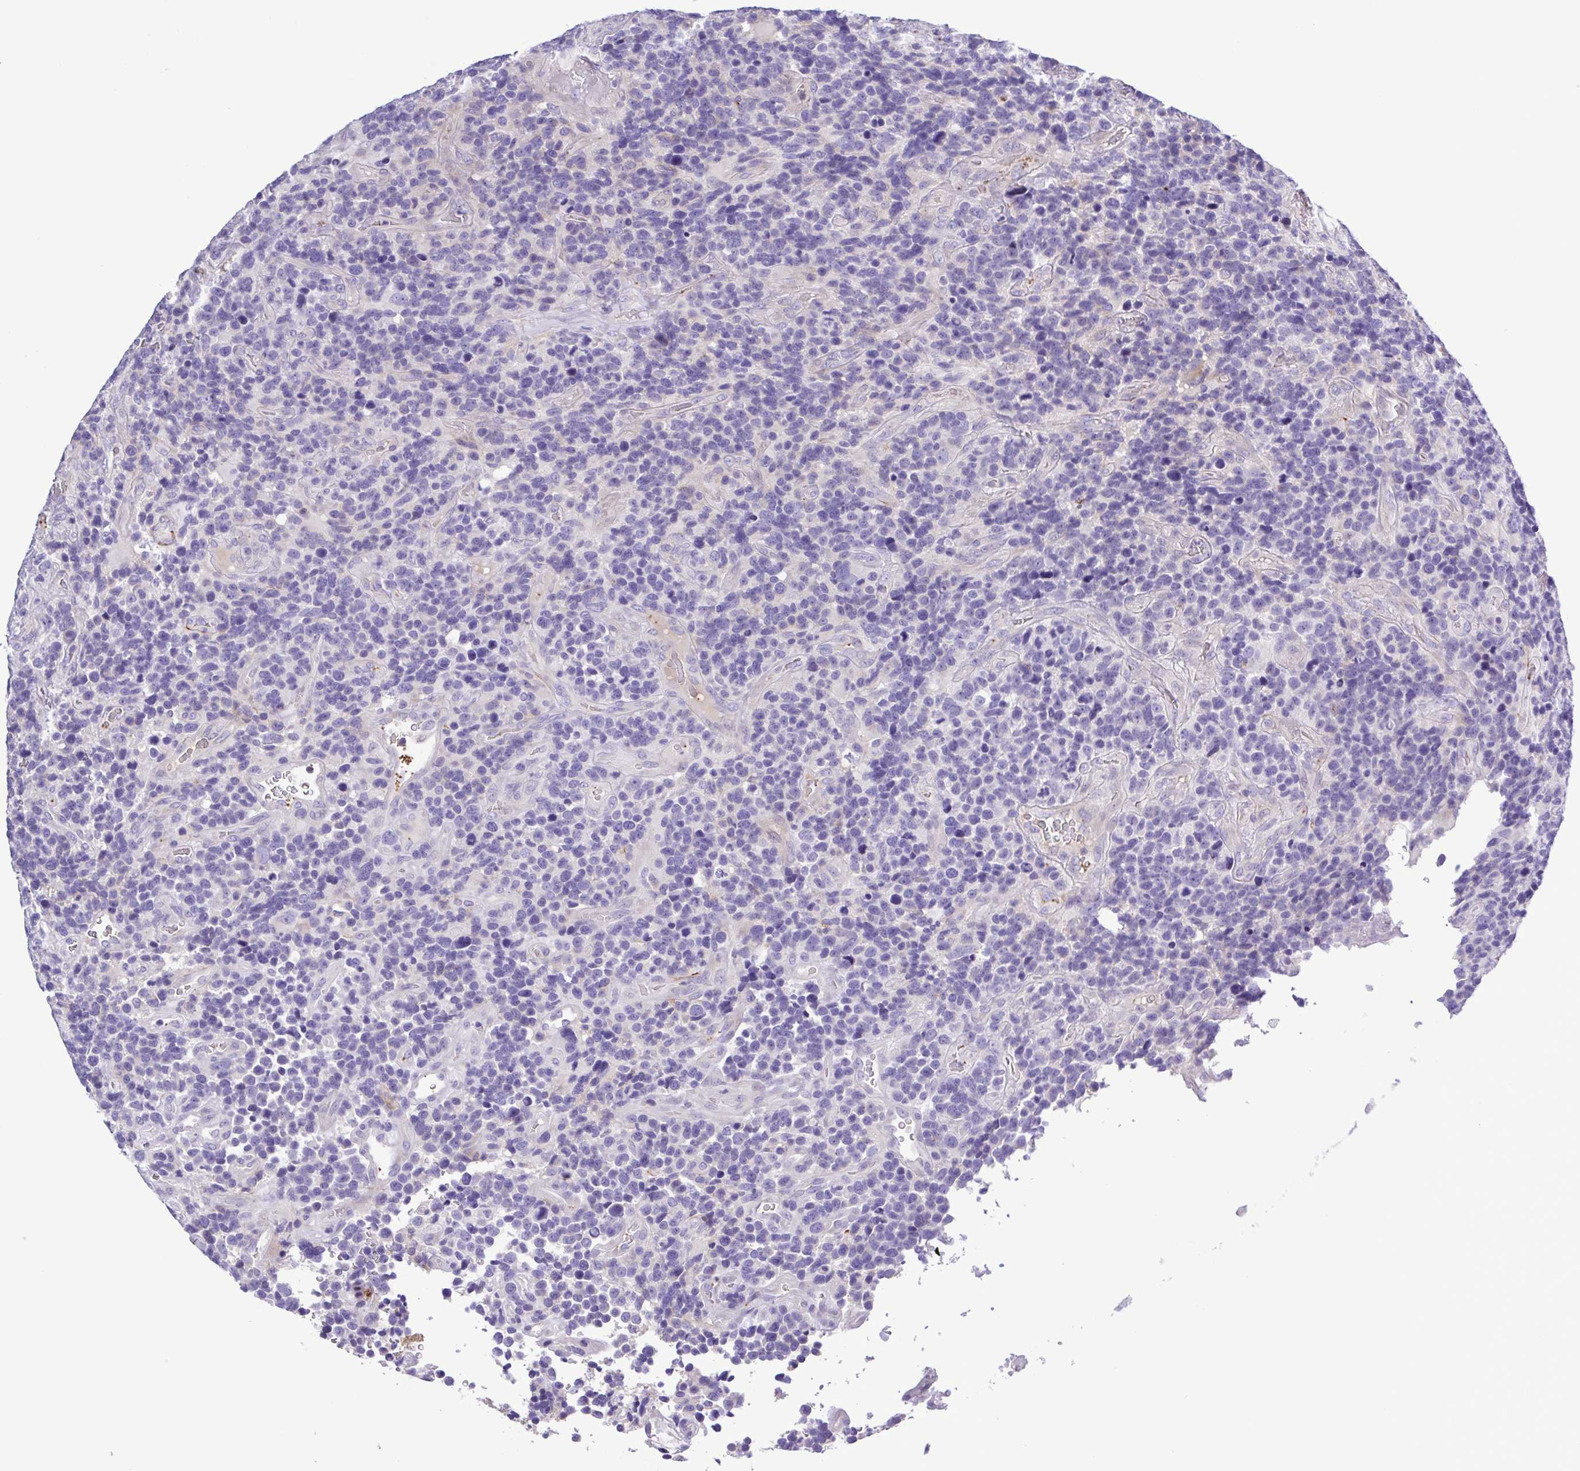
{"staining": {"intensity": "negative", "quantity": "none", "location": "none"}, "tissue": "glioma", "cell_type": "Tumor cells", "image_type": "cancer", "snomed": [{"axis": "morphology", "description": "Glioma, malignant, High grade"}, {"axis": "topography", "description": "Brain"}], "caption": "This micrograph is of malignant high-grade glioma stained with IHC to label a protein in brown with the nuclei are counter-stained blue. There is no staining in tumor cells. Nuclei are stained in blue.", "gene": "GABBR2", "patient": {"sex": "male", "age": 33}}